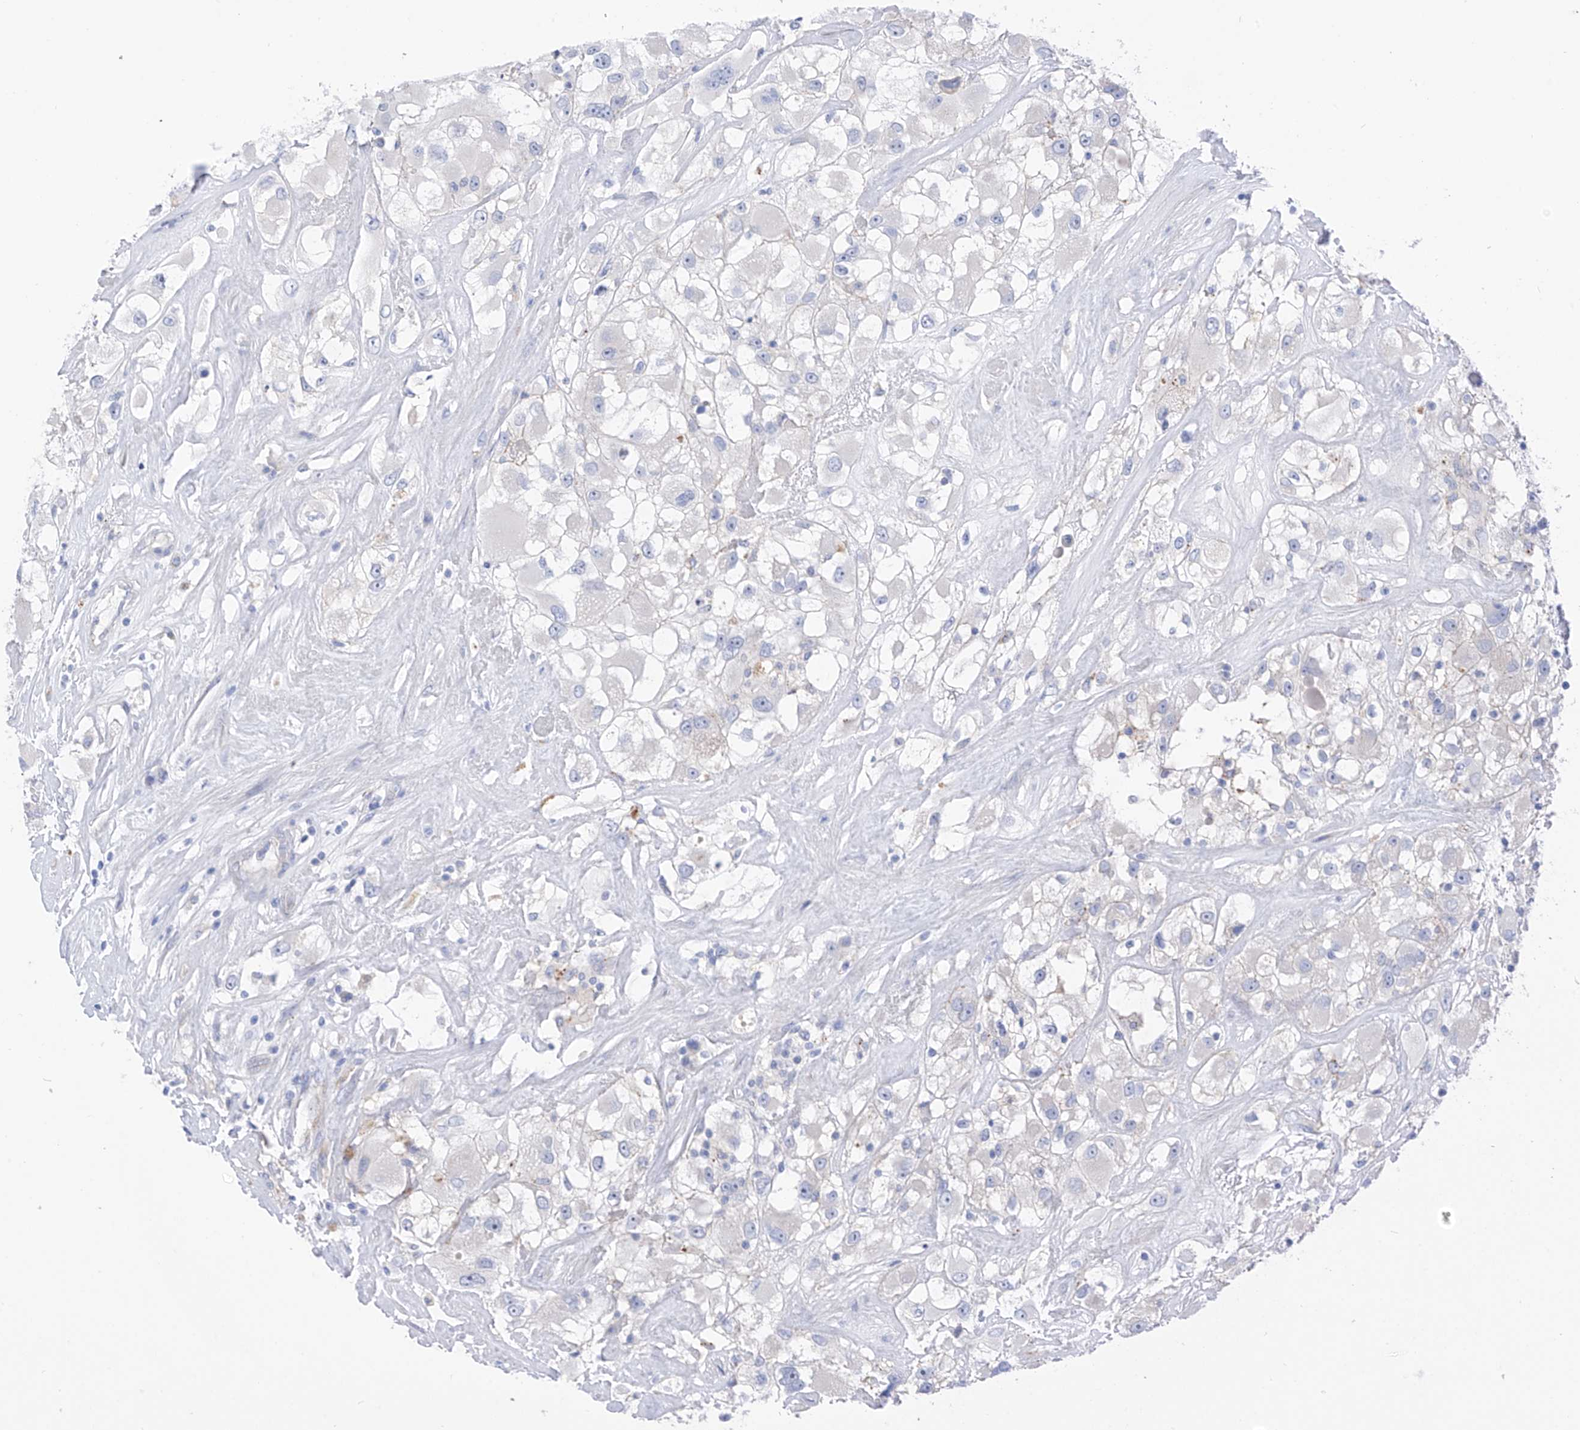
{"staining": {"intensity": "negative", "quantity": "none", "location": "none"}, "tissue": "renal cancer", "cell_type": "Tumor cells", "image_type": "cancer", "snomed": [{"axis": "morphology", "description": "Adenocarcinoma, NOS"}, {"axis": "topography", "description": "Kidney"}], "caption": "The immunohistochemistry micrograph has no significant expression in tumor cells of renal cancer (adenocarcinoma) tissue. The staining is performed using DAB (3,3'-diaminobenzidine) brown chromogen with nuclei counter-stained in using hematoxylin.", "gene": "ITGA9", "patient": {"sex": "female", "age": 52}}